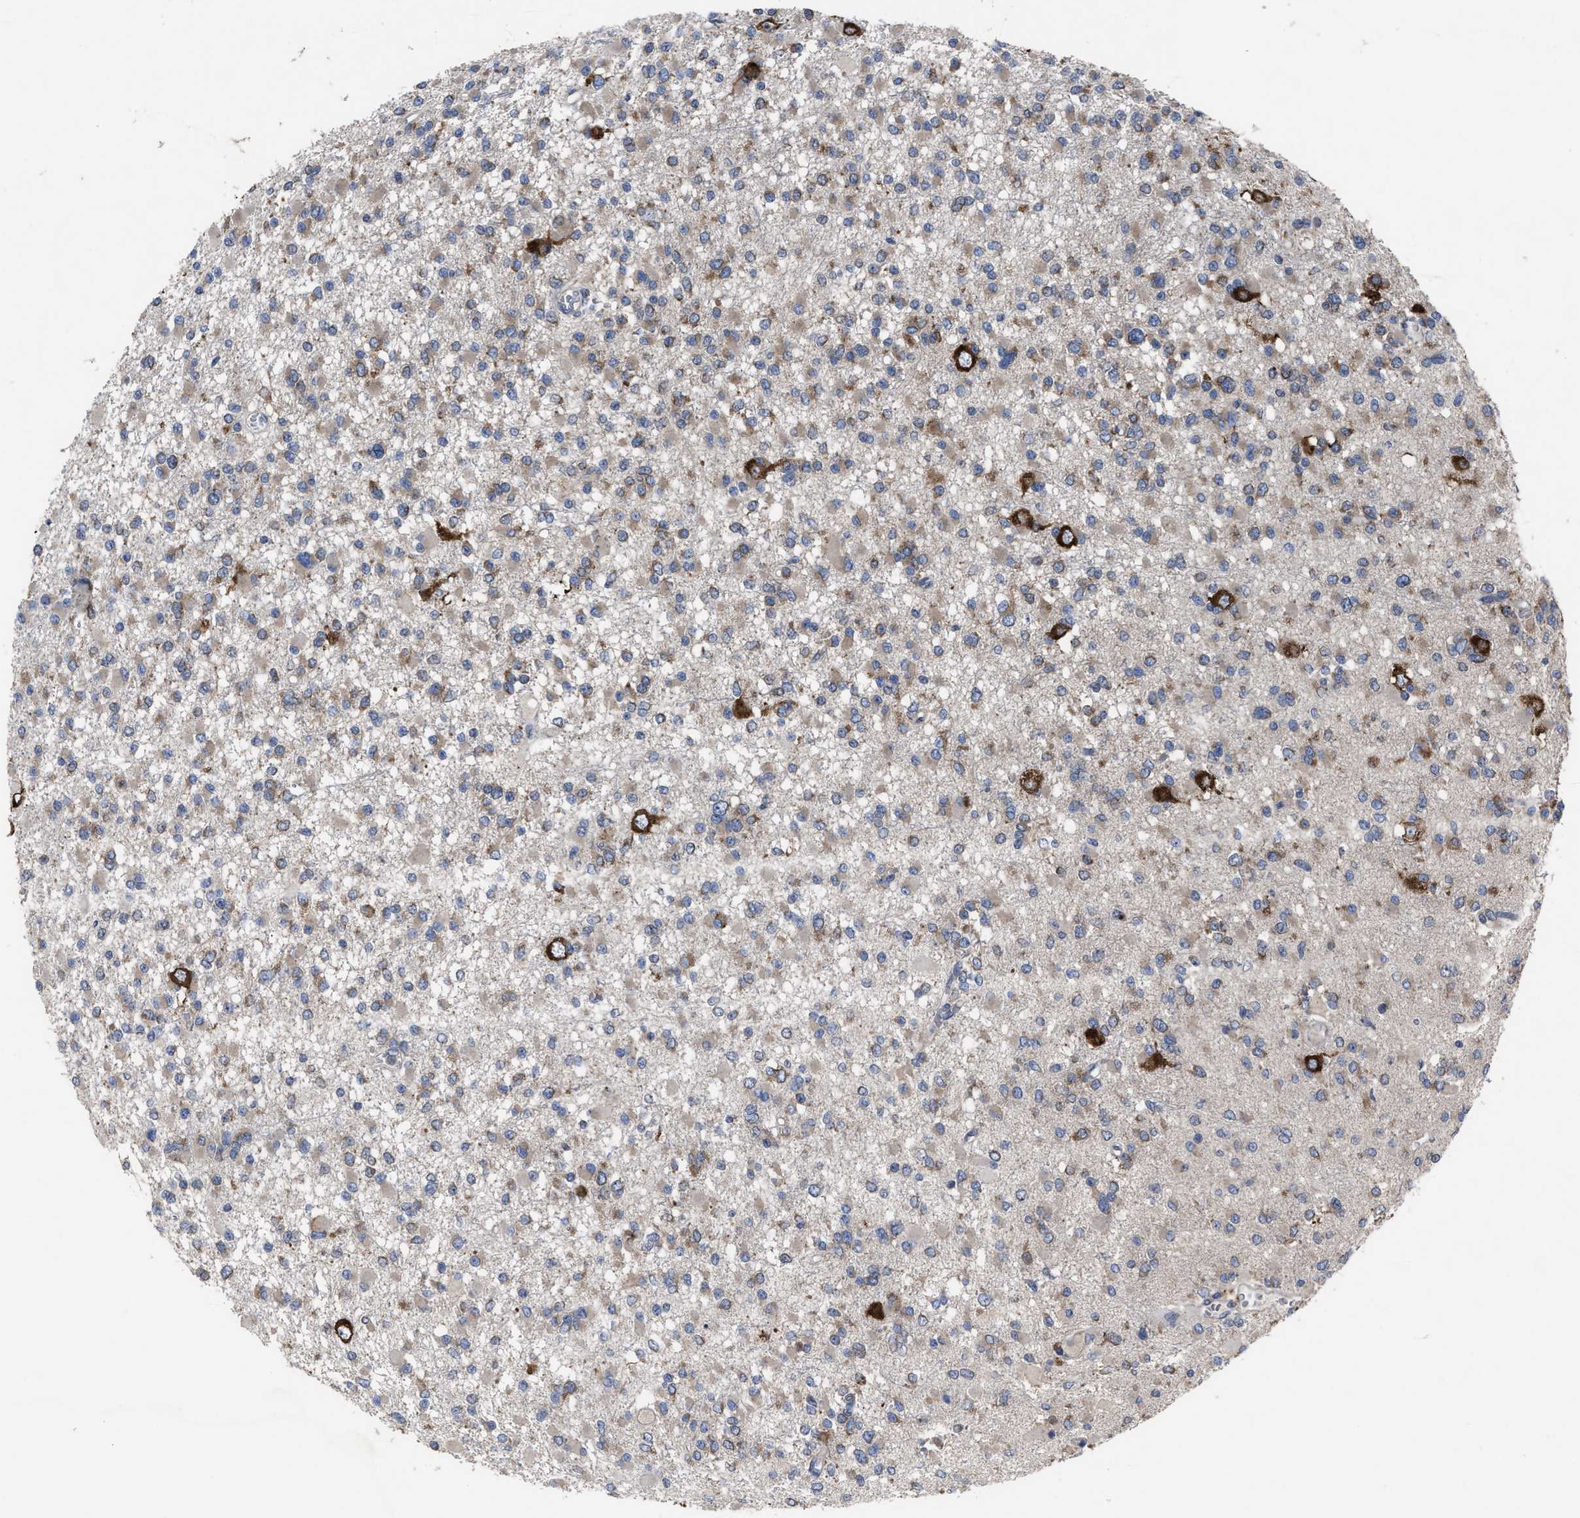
{"staining": {"intensity": "weak", "quantity": ">75%", "location": "cytoplasmic/membranous"}, "tissue": "glioma", "cell_type": "Tumor cells", "image_type": "cancer", "snomed": [{"axis": "morphology", "description": "Glioma, malignant, Low grade"}, {"axis": "topography", "description": "Brain"}], "caption": "The image reveals immunohistochemical staining of malignant glioma (low-grade). There is weak cytoplasmic/membranous staining is identified in about >75% of tumor cells.", "gene": "UPF1", "patient": {"sex": "female", "age": 22}}